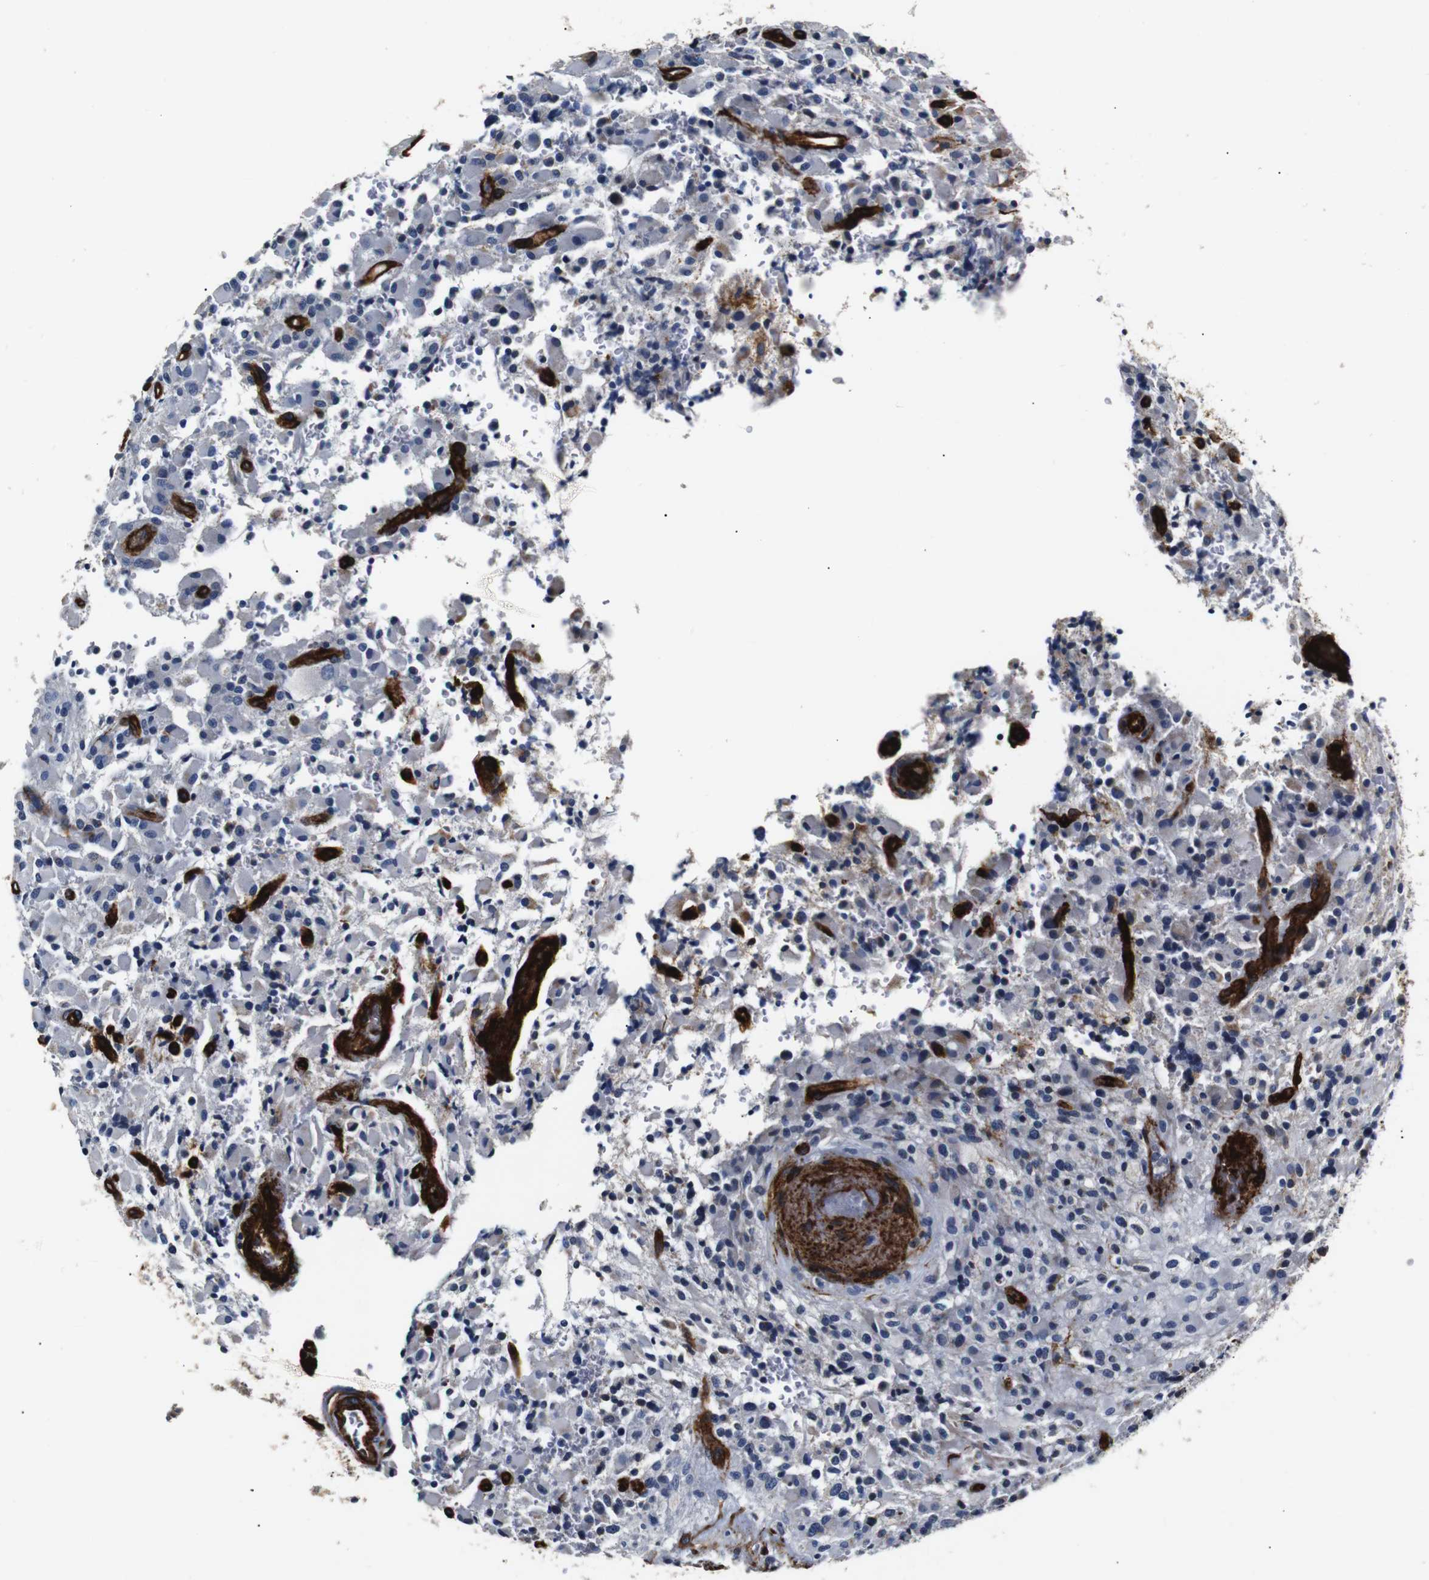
{"staining": {"intensity": "negative", "quantity": "none", "location": "none"}, "tissue": "glioma", "cell_type": "Tumor cells", "image_type": "cancer", "snomed": [{"axis": "morphology", "description": "Glioma, malignant, High grade"}, {"axis": "topography", "description": "Brain"}], "caption": "Glioma was stained to show a protein in brown. There is no significant expression in tumor cells.", "gene": "CAV2", "patient": {"sex": "male", "age": 71}}